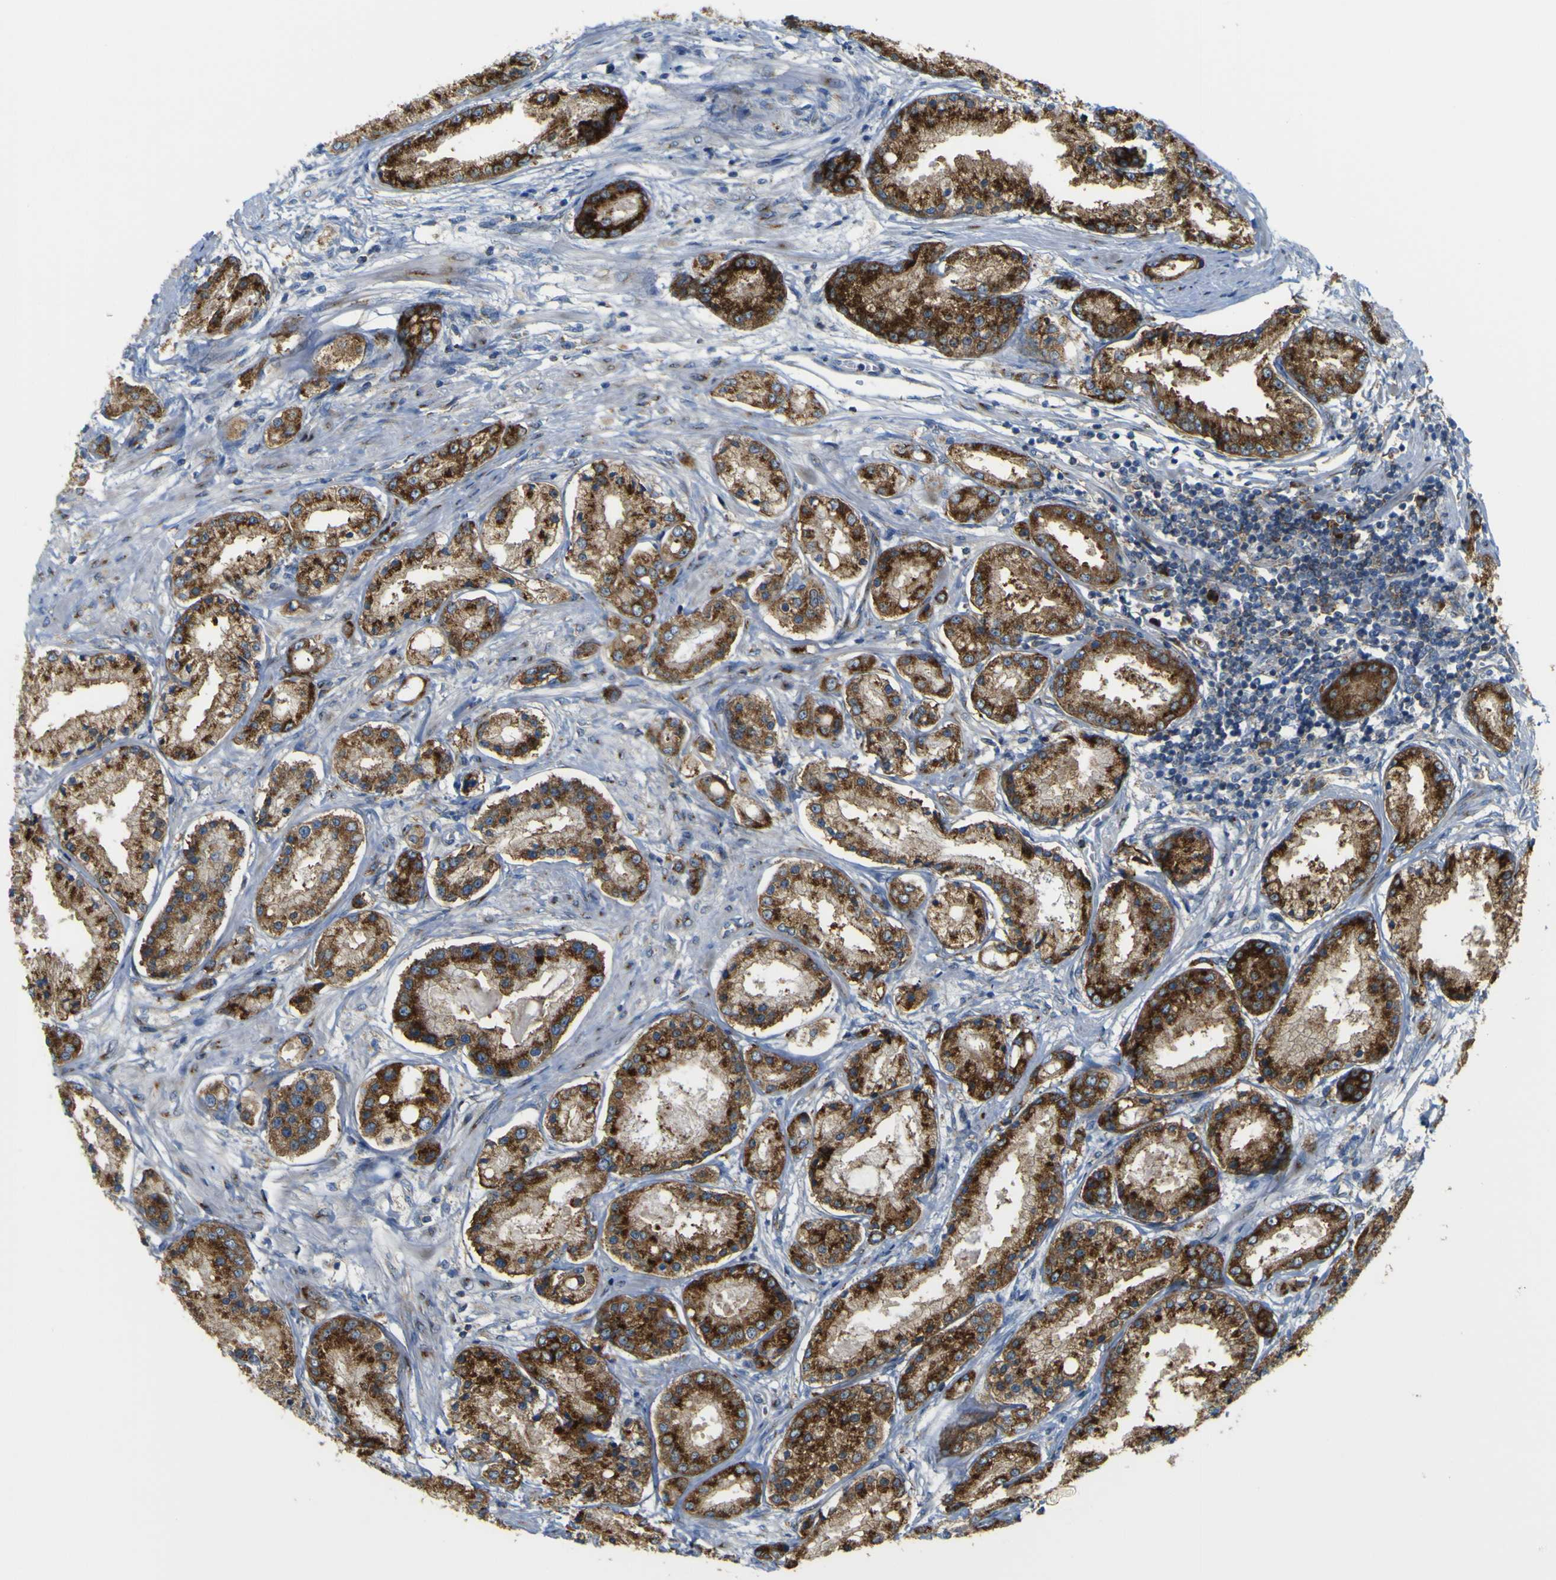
{"staining": {"intensity": "strong", "quantity": ">75%", "location": "cytoplasmic/membranous"}, "tissue": "prostate cancer", "cell_type": "Tumor cells", "image_type": "cancer", "snomed": [{"axis": "morphology", "description": "Adenocarcinoma, High grade"}, {"axis": "topography", "description": "Prostate"}], "caption": "DAB (3,3'-diaminobenzidine) immunohistochemical staining of human prostate cancer (high-grade adenocarcinoma) reveals strong cytoplasmic/membranous protein positivity in approximately >75% of tumor cells.", "gene": "IGF2R", "patient": {"sex": "male", "age": 59}}